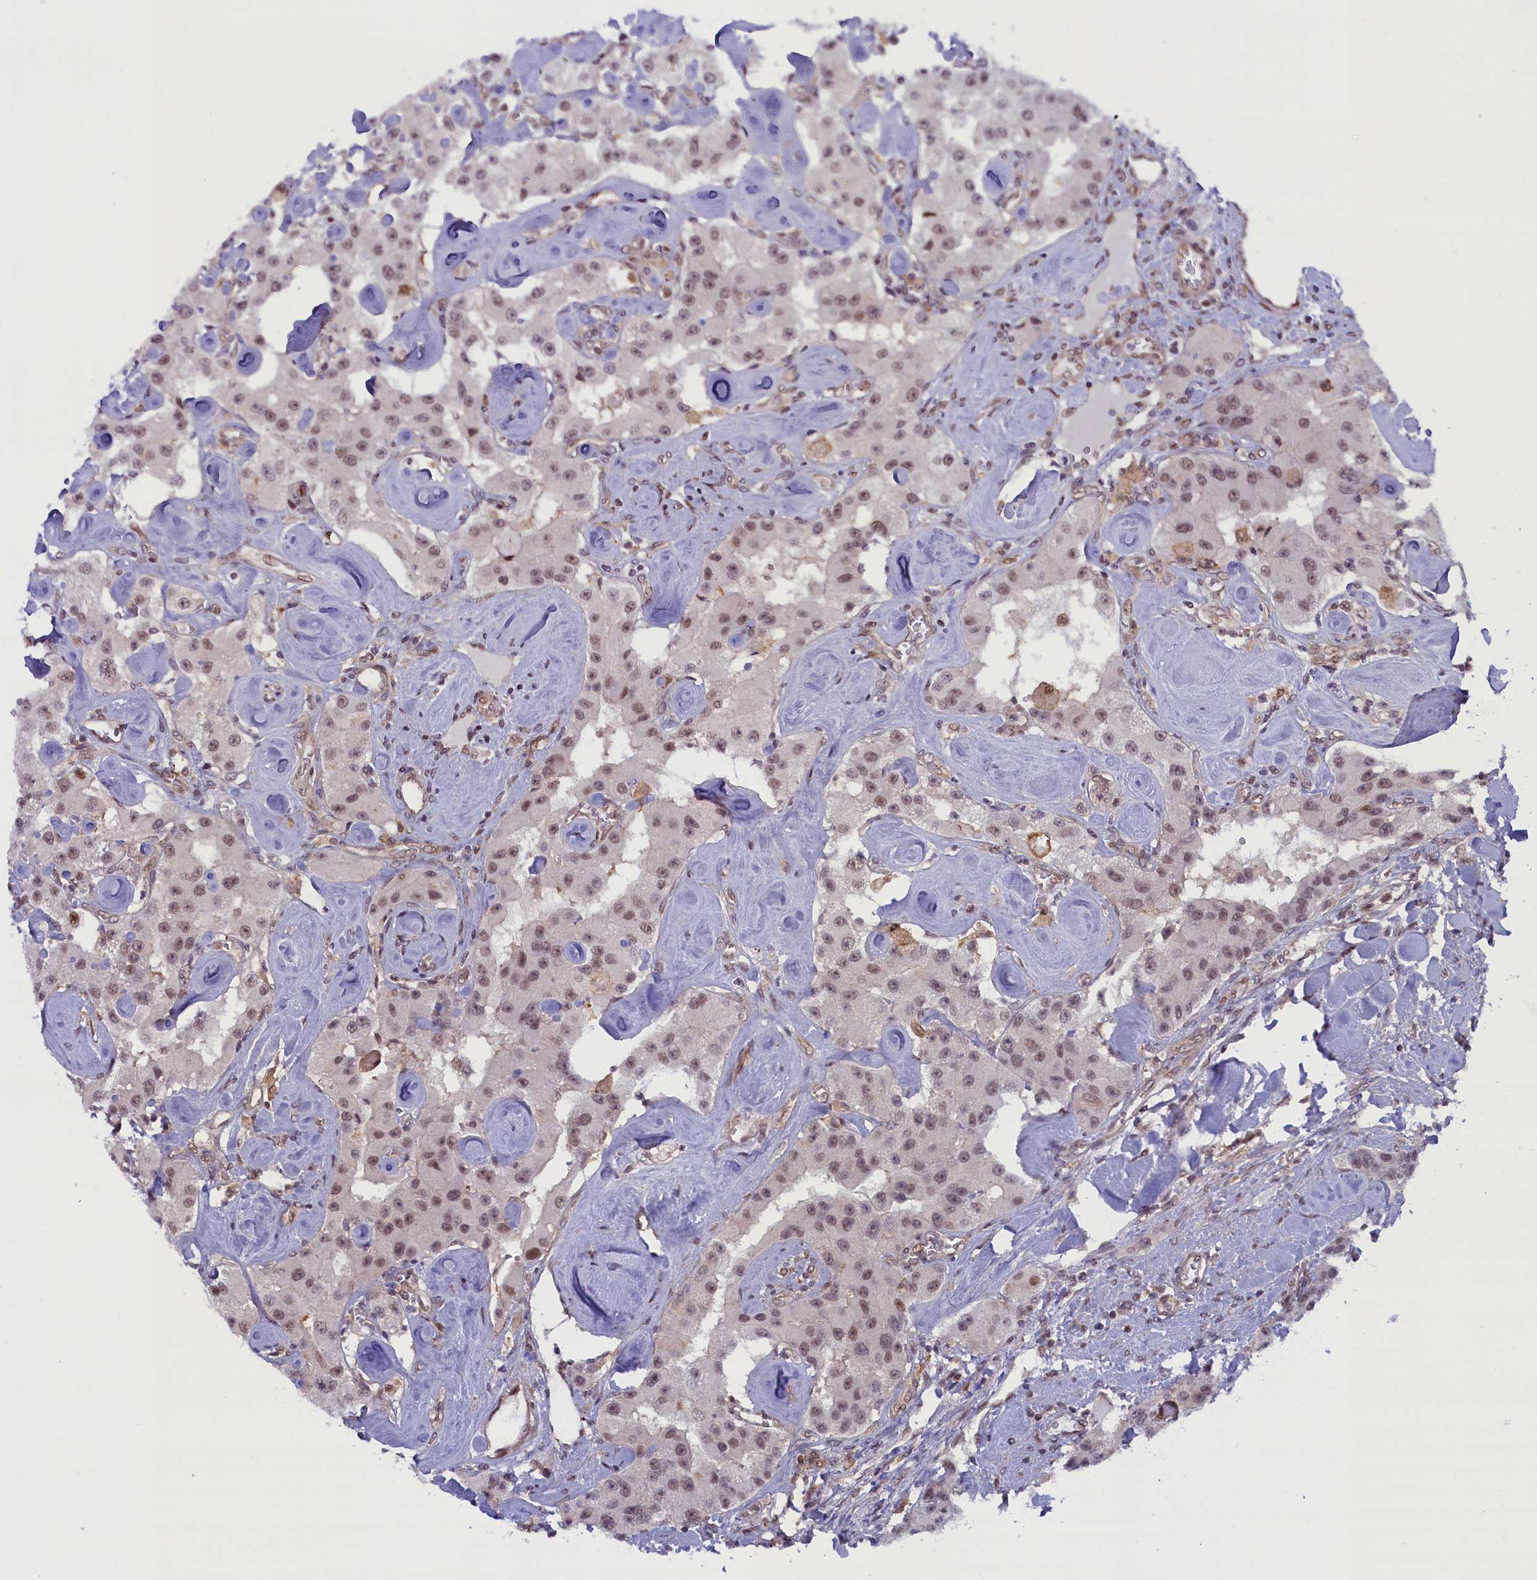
{"staining": {"intensity": "weak", "quantity": ">75%", "location": "nuclear"}, "tissue": "carcinoid", "cell_type": "Tumor cells", "image_type": "cancer", "snomed": [{"axis": "morphology", "description": "Carcinoid, malignant, NOS"}, {"axis": "topography", "description": "Pancreas"}], "caption": "Weak nuclear positivity for a protein is seen in about >75% of tumor cells of carcinoid (malignant) using immunohistochemistry (IHC).", "gene": "FCHO1", "patient": {"sex": "male", "age": 41}}